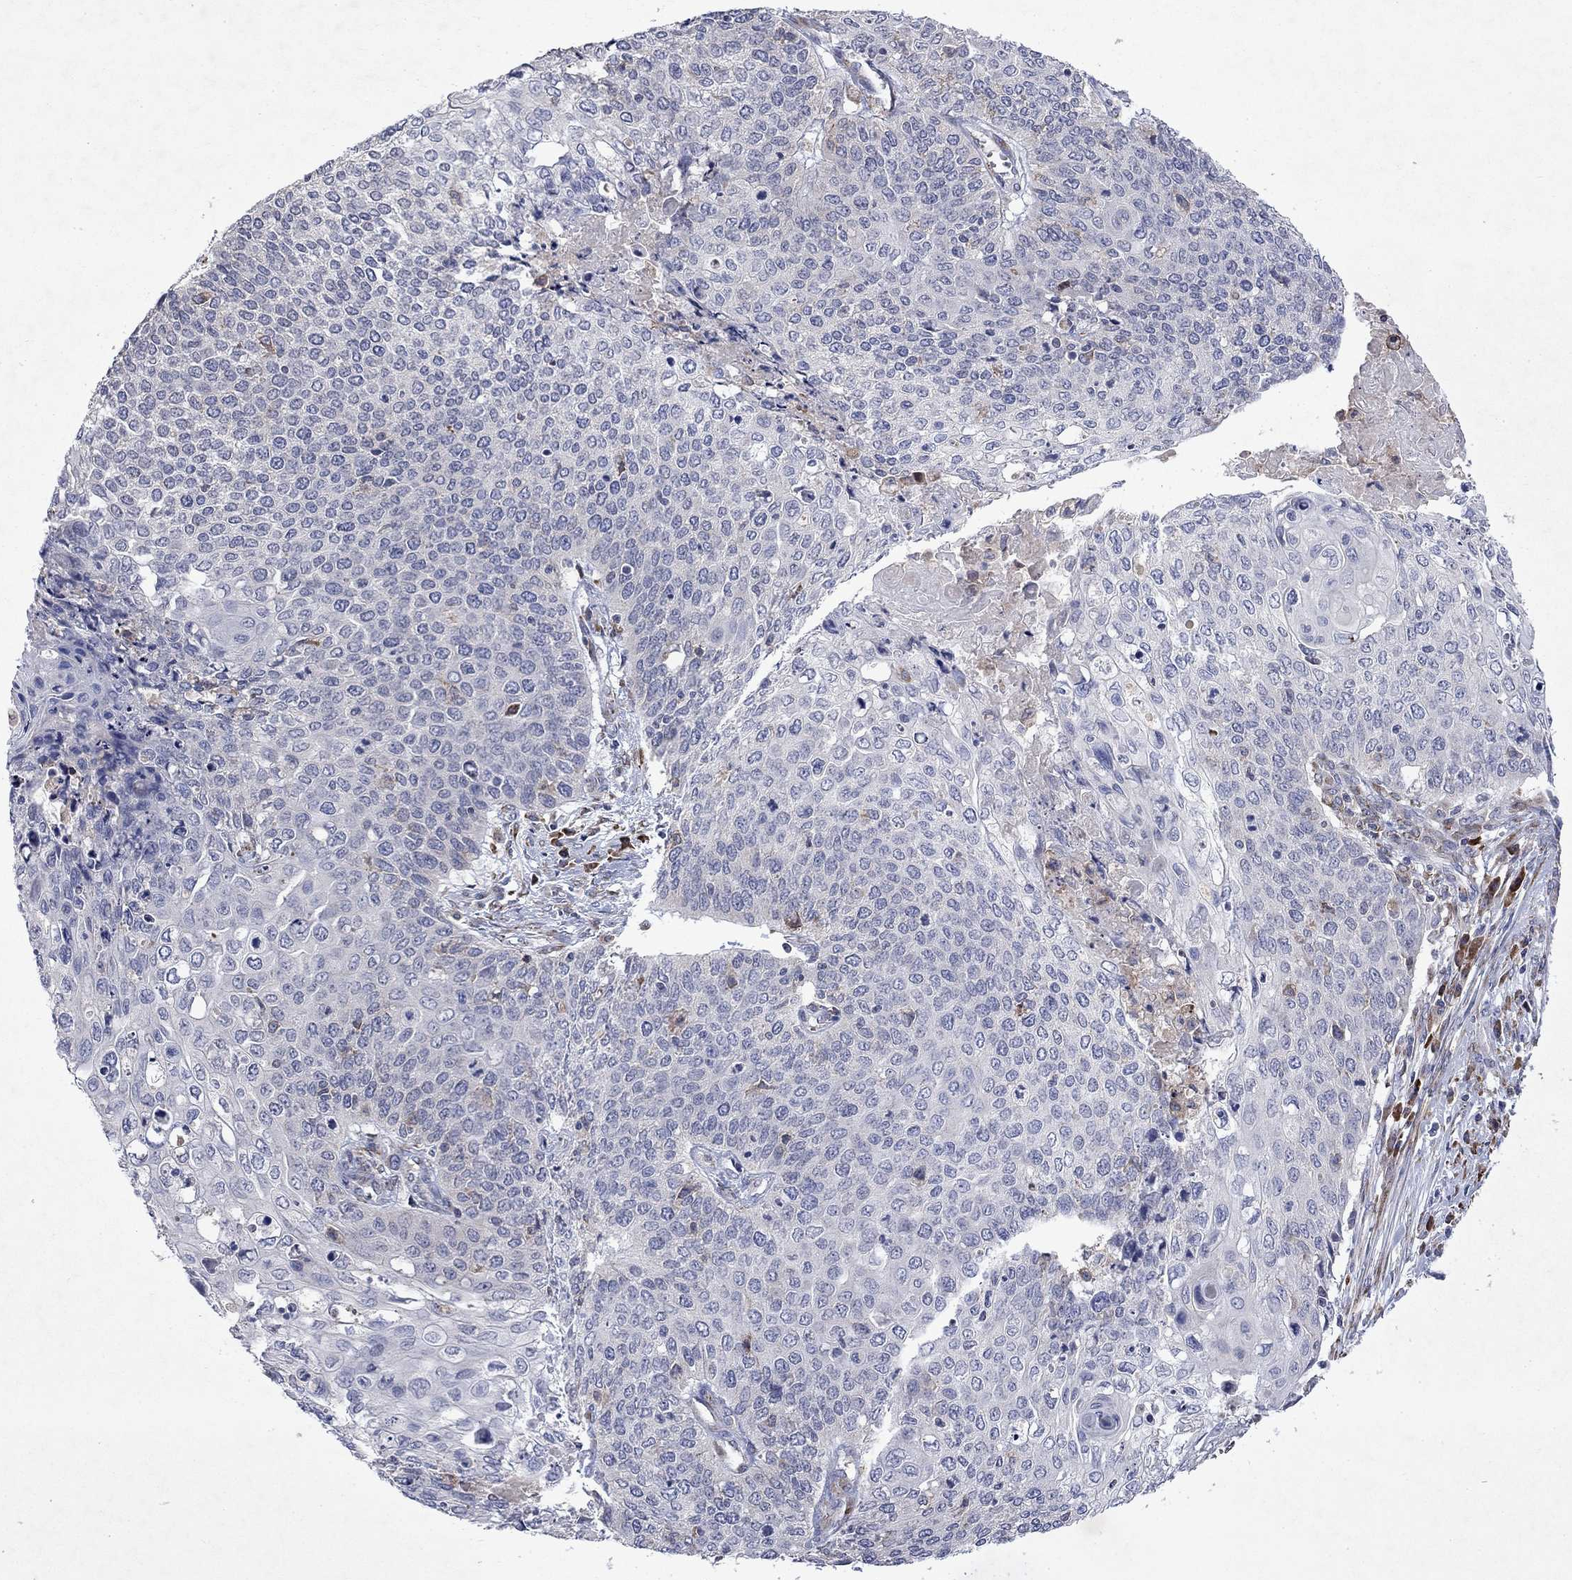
{"staining": {"intensity": "negative", "quantity": "none", "location": "none"}, "tissue": "cervical cancer", "cell_type": "Tumor cells", "image_type": "cancer", "snomed": [{"axis": "morphology", "description": "Squamous cell carcinoma, NOS"}, {"axis": "topography", "description": "Cervix"}], "caption": "This is an IHC micrograph of cervical squamous cell carcinoma. There is no expression in tumor cells.", "gene": "TMEM97", "patient": {"sex": "female", "age": 39}}